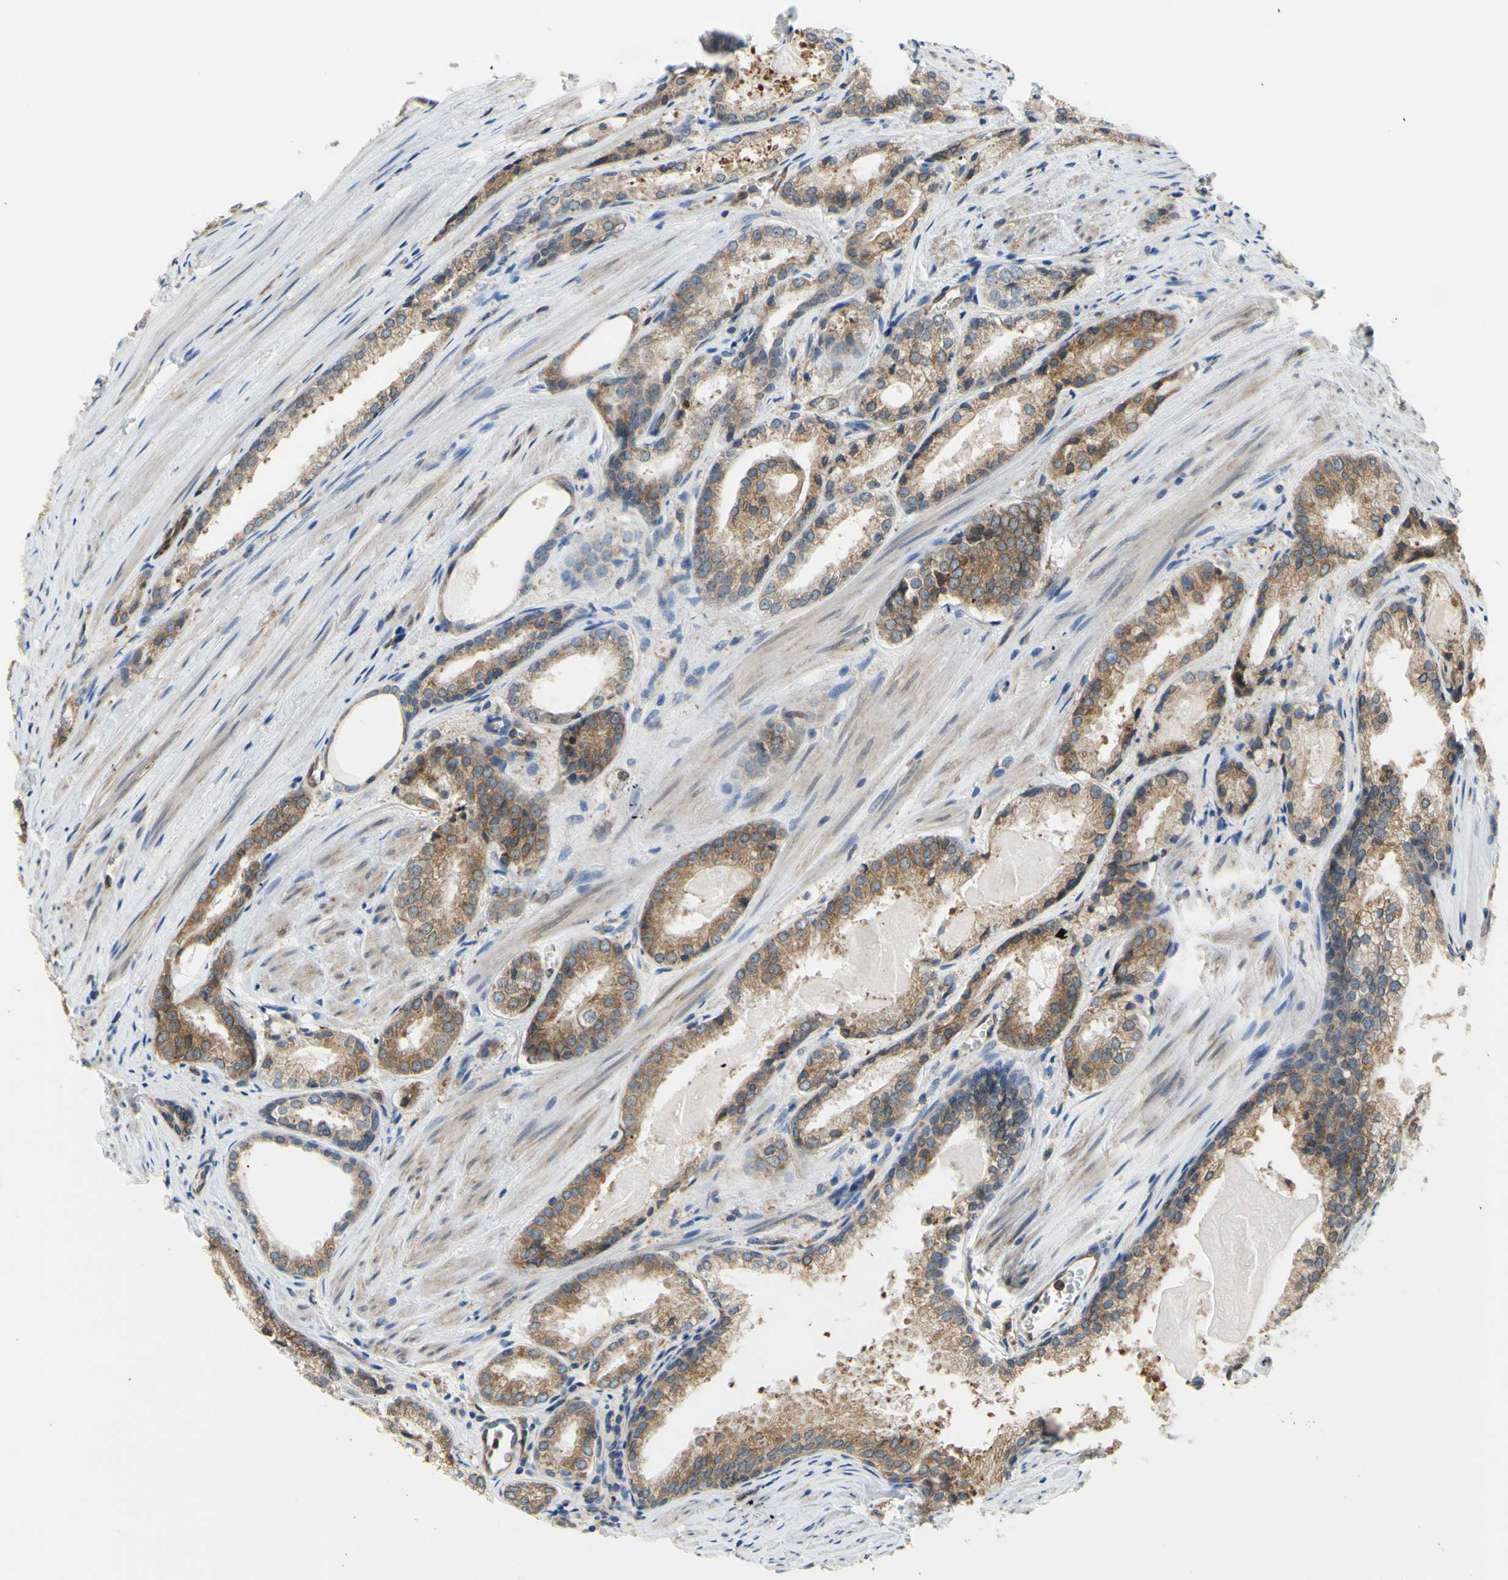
{"staining": {"intensity": "moderate", "quantity": ">75%", "location": "cytoplasmic/membranous"}, "tissue": "prostate cancer", "cell_type": "Tumor cells", "image_type": "cancer", "snomed": [{"axis": "morphology", "description": "Adenocarcinoma, Low grade"}, {"axis": "topography", "description": "Prostate"}], "caption": "The image shows a brown stain indicating the presence of a protein in the cytoplasmic/membranous of tumor cells in prostate cancer (adenocarcinoma (low-grade)).", "gene": "MGST2", "patient": {"sex": "male", "age": 60}}